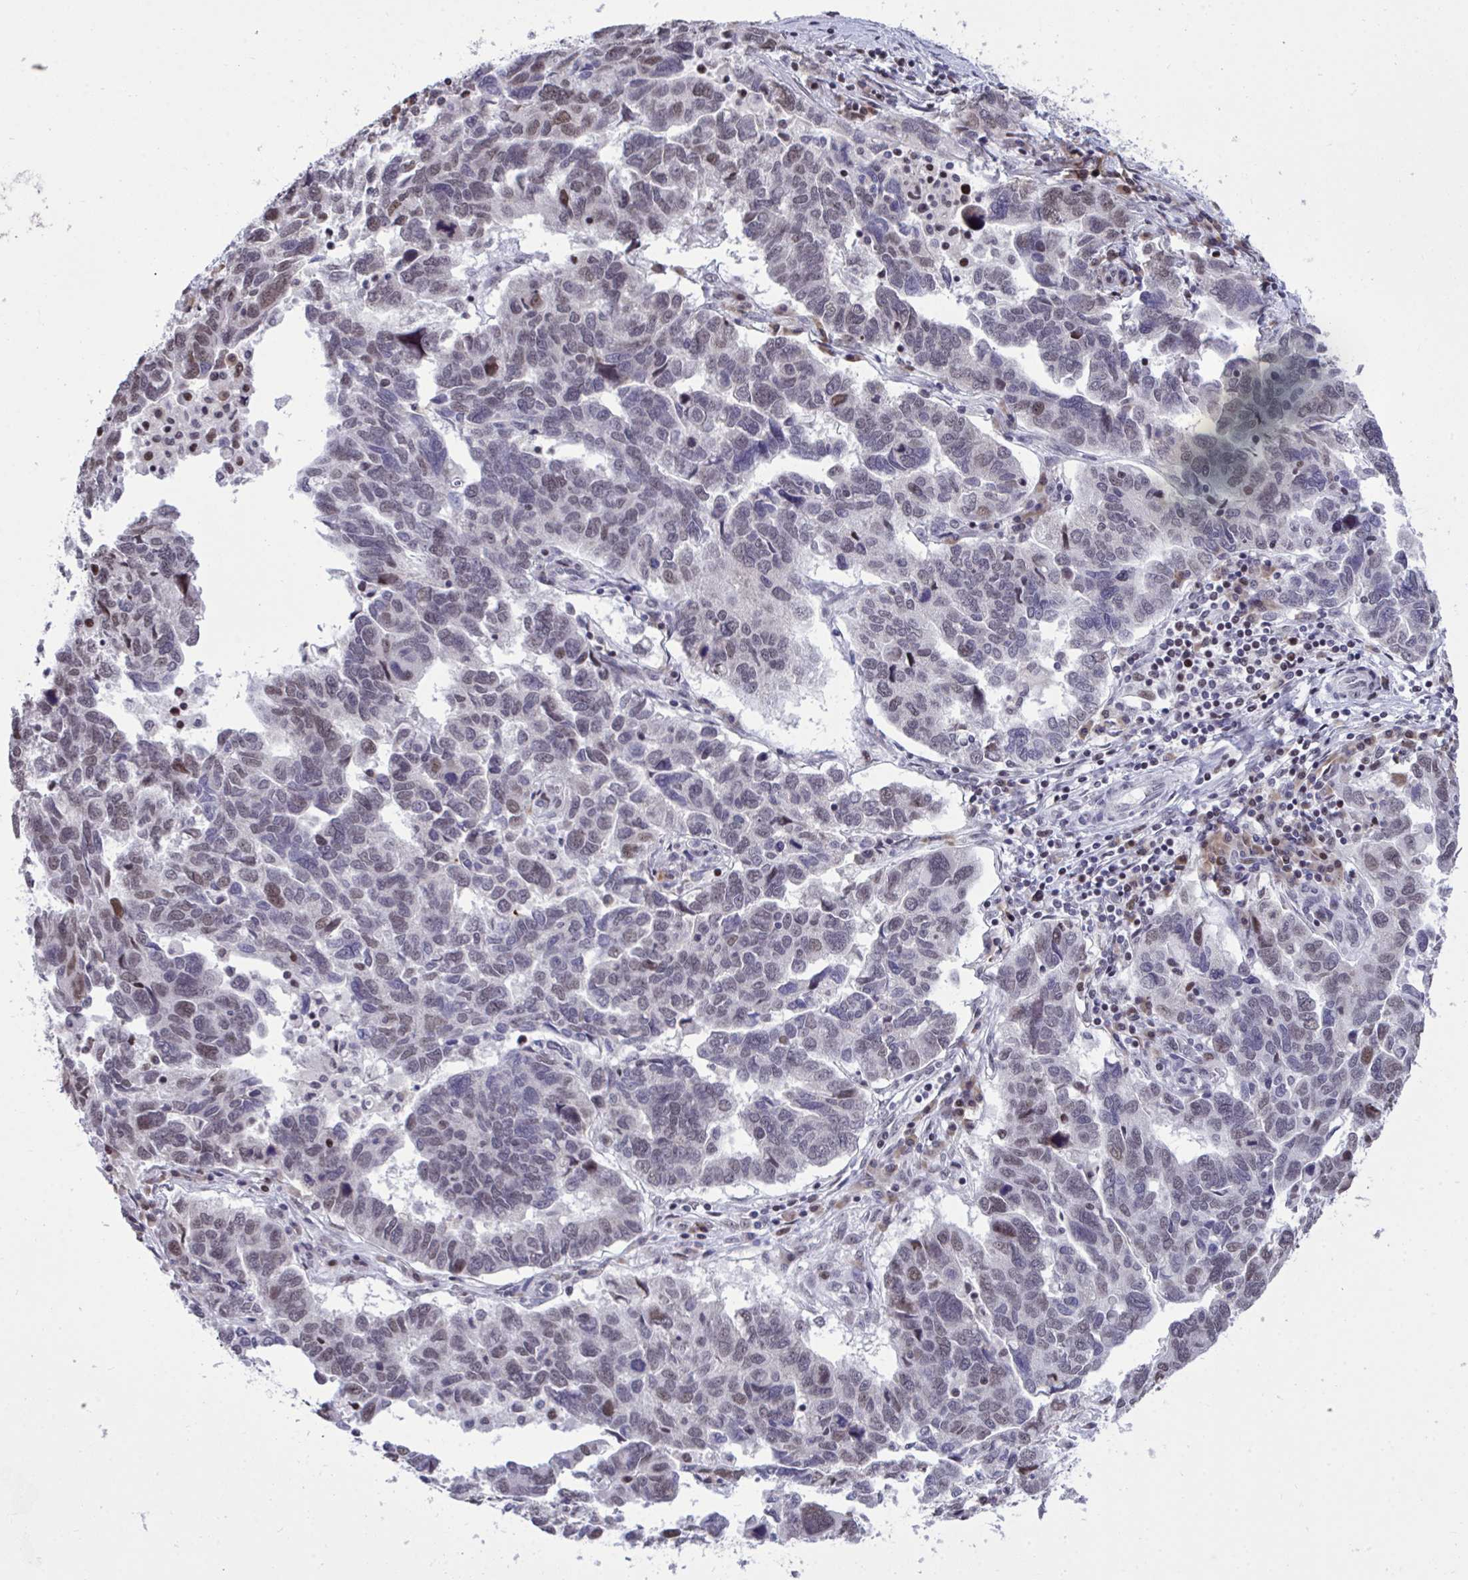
{"staining": {"intensity": "moderate", "quantity": "25%-75%", "location": "nuclear"}, "tissue": "ovarian cancer", "cell_type": "Tumor cells", "image_type": "cancer", "snomed": [{"axis": "morphology", "description": "Cystadenocarcinoma, serous, NOS"}, {"axis": "topography", "description": "Ovary"}], "caption": "Approximately 25%-75% of tumor cells in human ovarian serous cystadenocarcinoma display moderate nuclear protein positivity as visualized by brown immunohistochemical staining.", "gene": "C1QL2", "patient": {"sex": "female", "age": 64}}